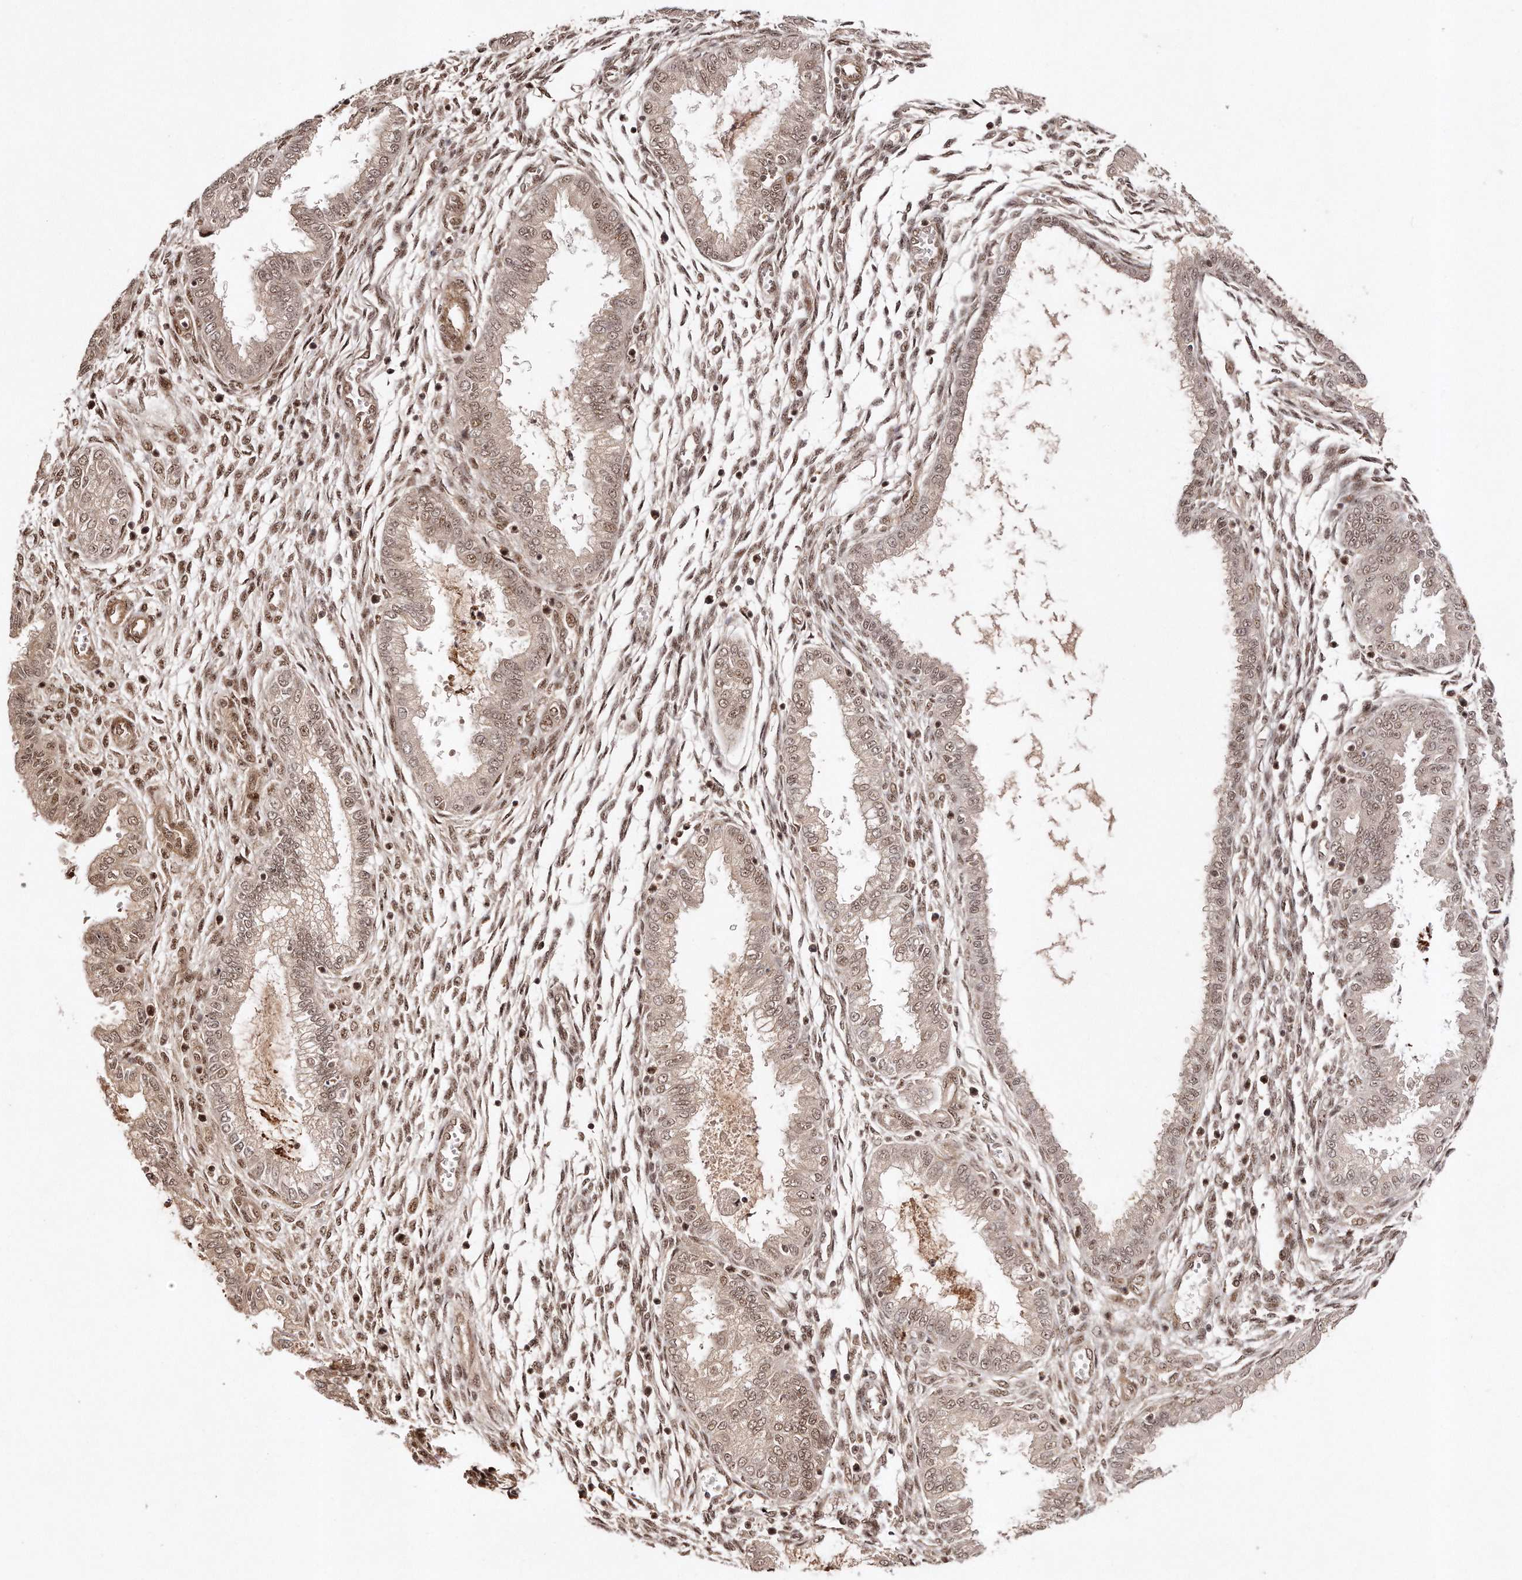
{"staining": {"intensity": "moderate", "quantity": "25%-75%", "location": "nuclear"}, "tissue": "endometrium", "cell_type": "Cells in endometrial stroma", "image_type": "normal", "snomed": [{"axis": "morphology", "description": "Normal tissue, NOS"}, {"axis": "topography", "description": "Endometrium"}], "caption": "A histopathology image of endometrium stained for a protein shows moderate nuclear brown staining in cells in endometrial stroma. Immunohistochemistry stains the protein of interest in brown and the nuclei are stained blue.", "gene": "SOX4", "patient": {"sex": "female", "age": 33}}